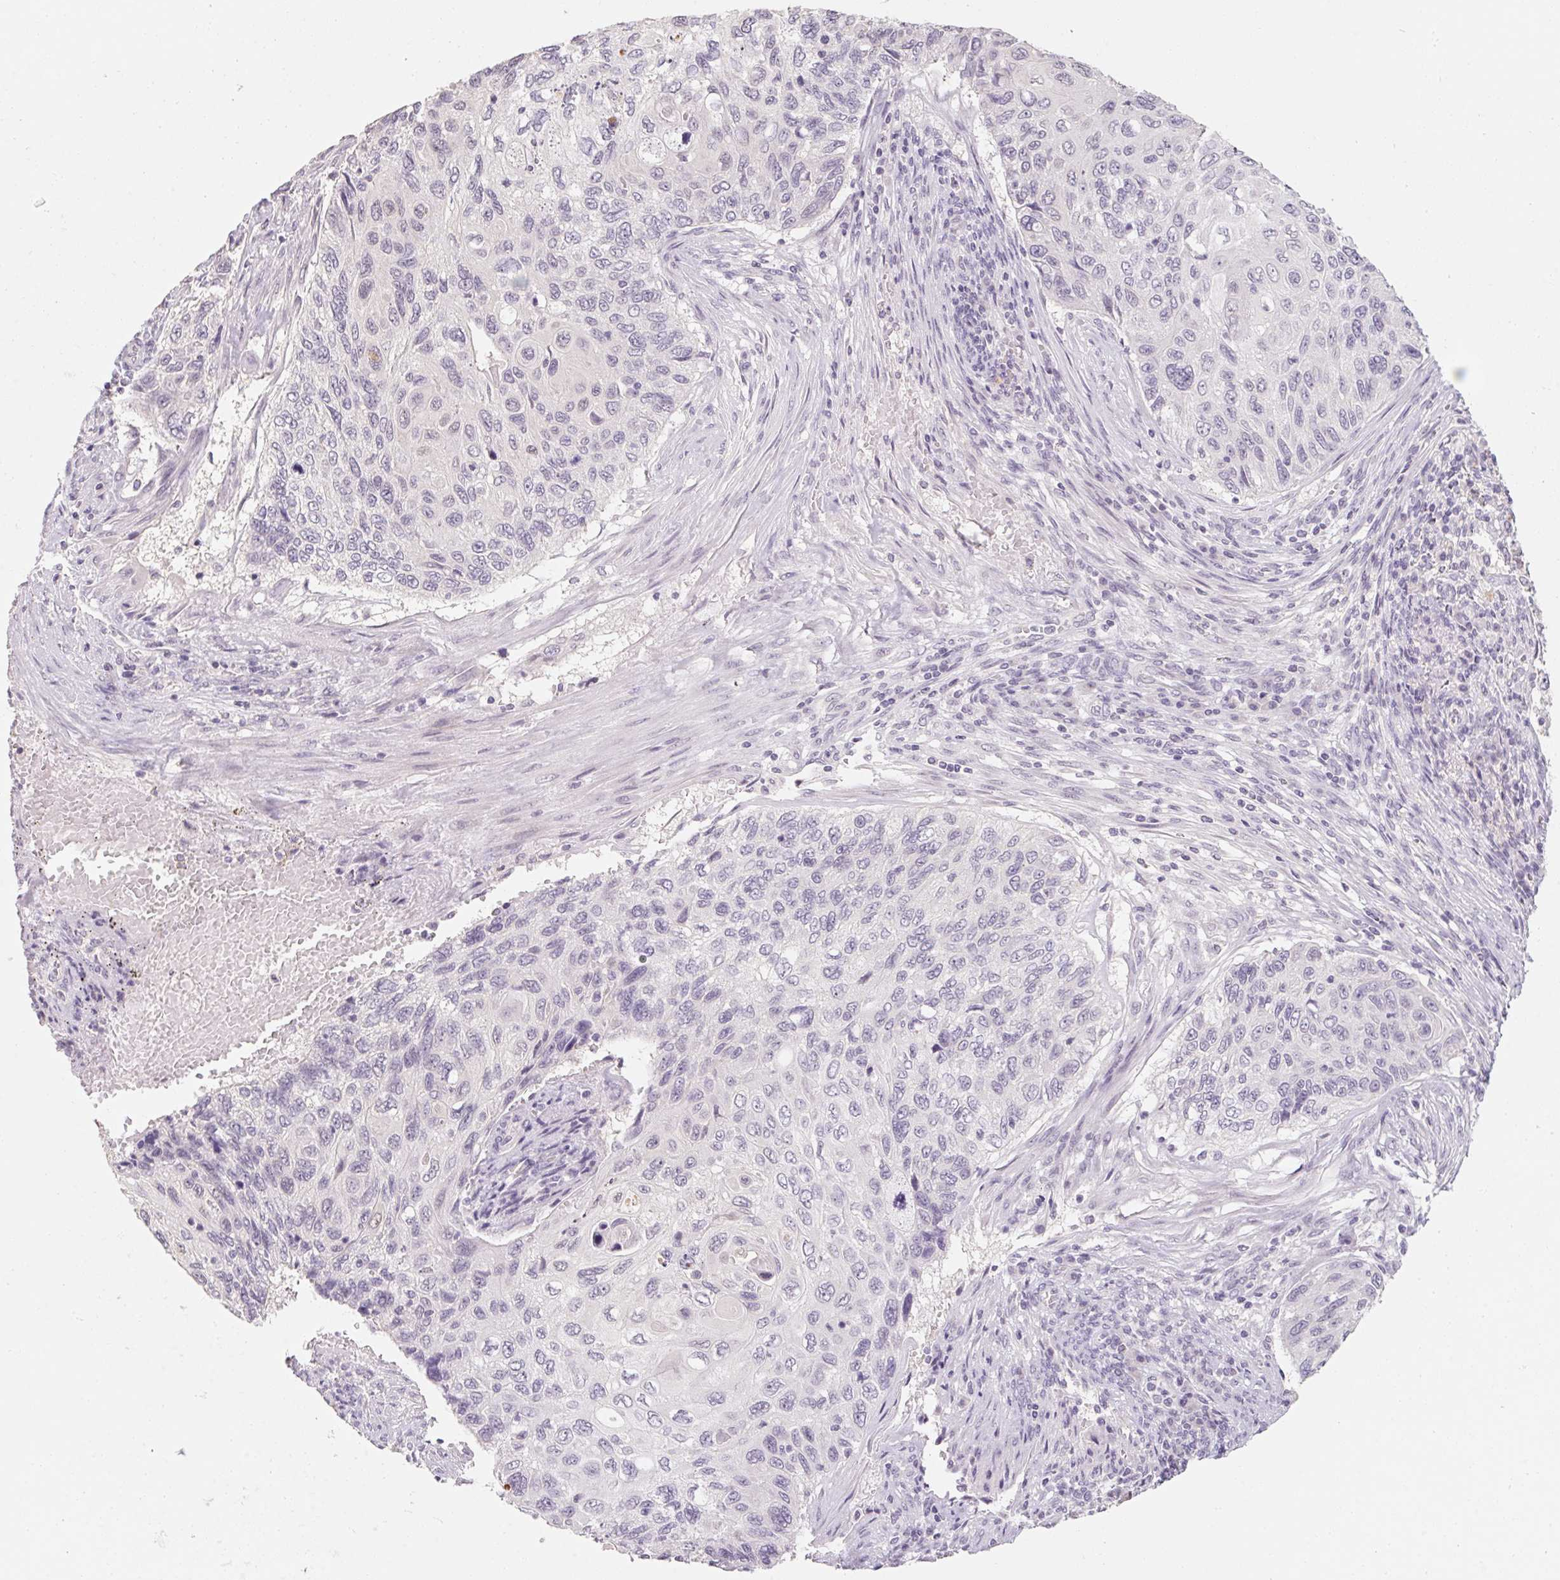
{"staining": {"intensity": "negative", "quantity": "none", "location": "none"}, "tissue": "cervical cancer", "cell_type": "Tumor cells", "image_type": "cancer", "snomed": [{"axis": "morphology", "description": "Squamous cell carcinoma, NOS"}, {"axis": "topography", "description": "Cervix"}], "caption": "A micrograph of cervical squamous cell carcinoma stained for a protein shows no brown staining in tumor cells. The staining is performed using DAB brown chromogen with nuclei counter-stained in using hematoxylin.", "gene": "CAPZA3", "patient": {"sex": "female", "age": 70}}